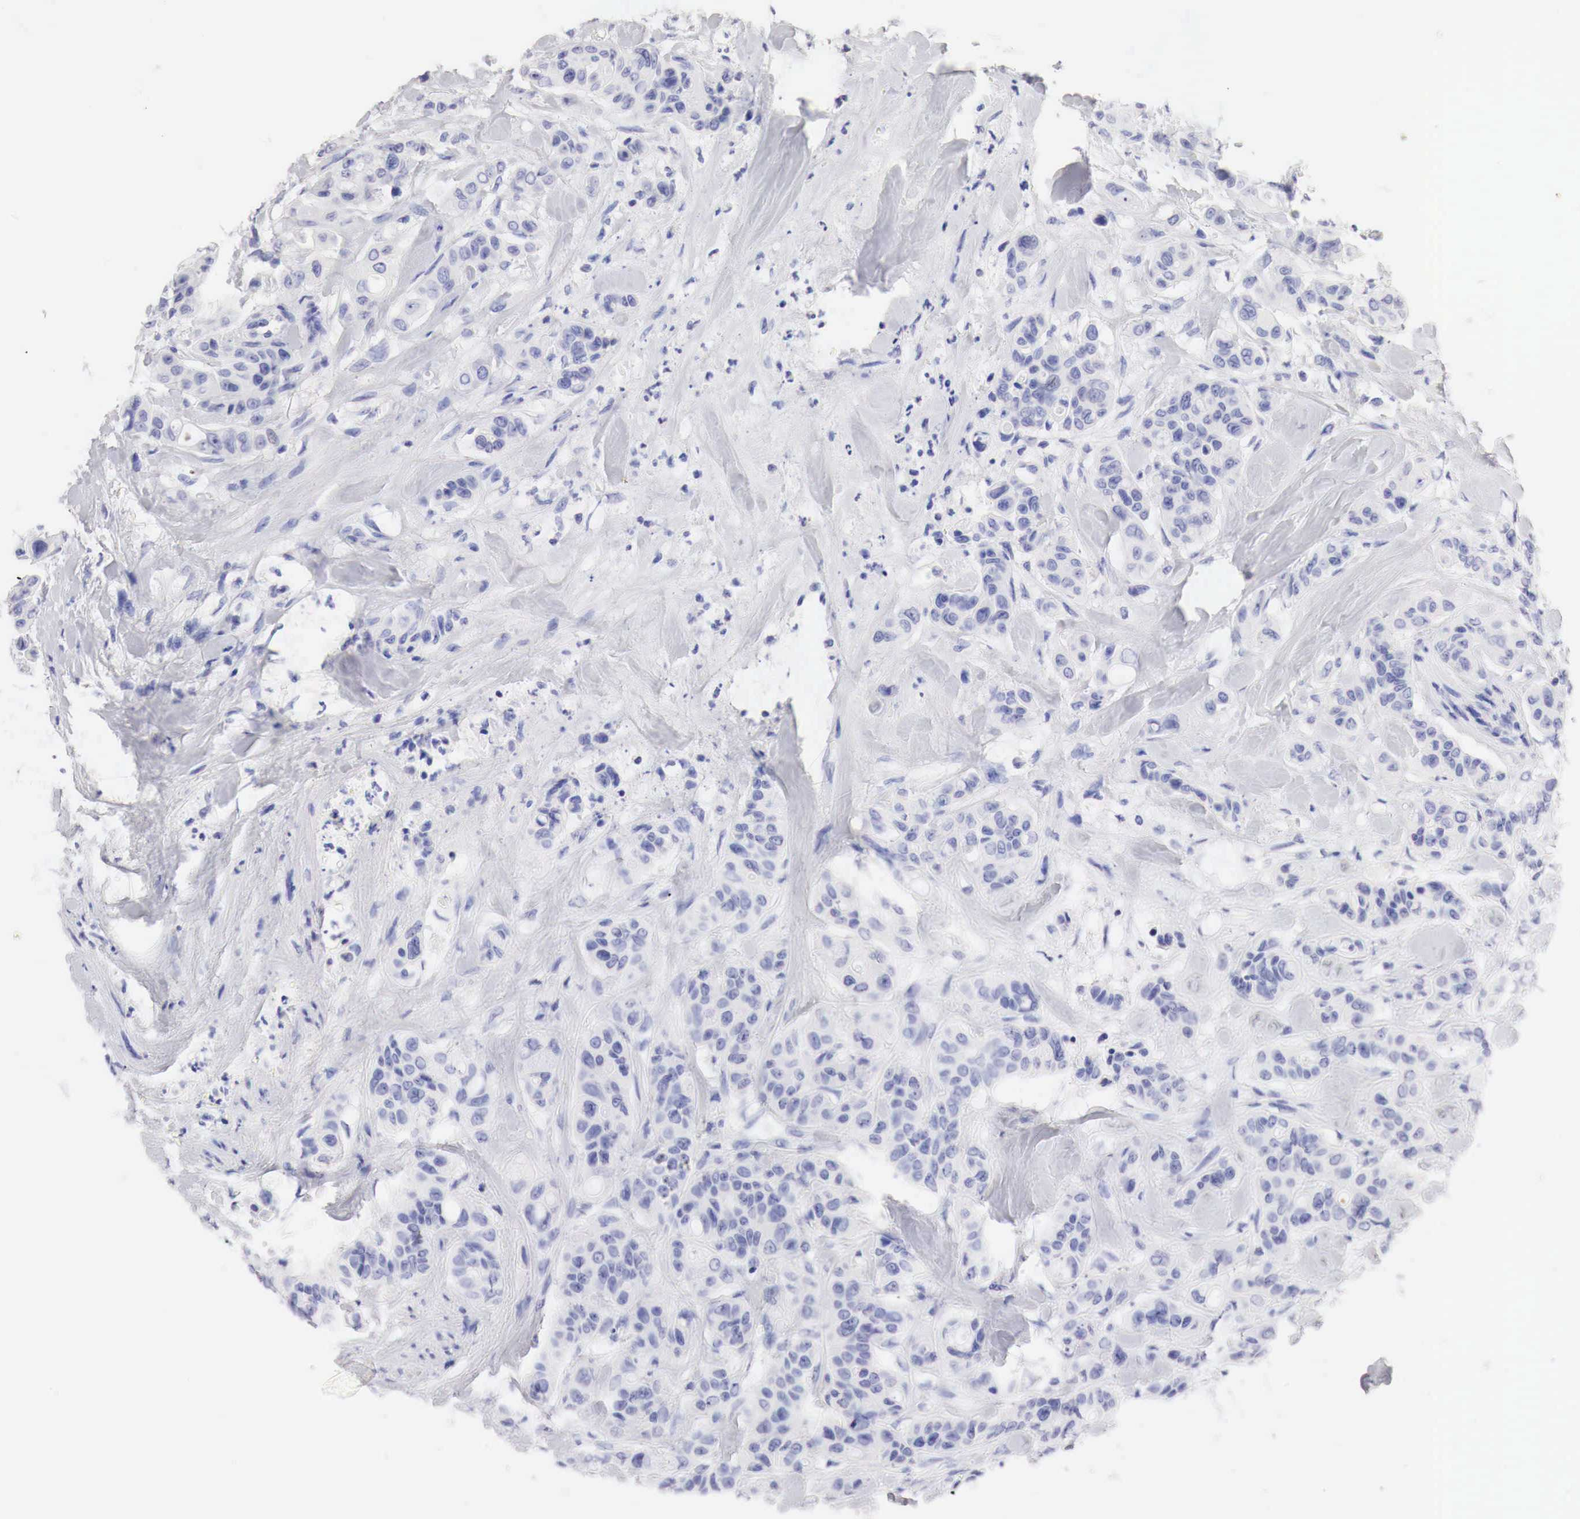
{"staining": {"intensity": "negative", "quantity": "none", "location": "none"}, "tissue": "colorectal cancer", "cell_type": "Tumor cells", "image_type": "cancer", "snomed": [{"axis": "morphology", "description": "Adenocarcinoma, NOS"}, {"axis": "topography", "description": "Colon"}], "caption": "Adenocarcinoma (colorectal) was stained to show a protein in brown. There is no significant staining in tumor cells.", "gene": "TYR", "patient": {"sex": "female", "age": 70}}